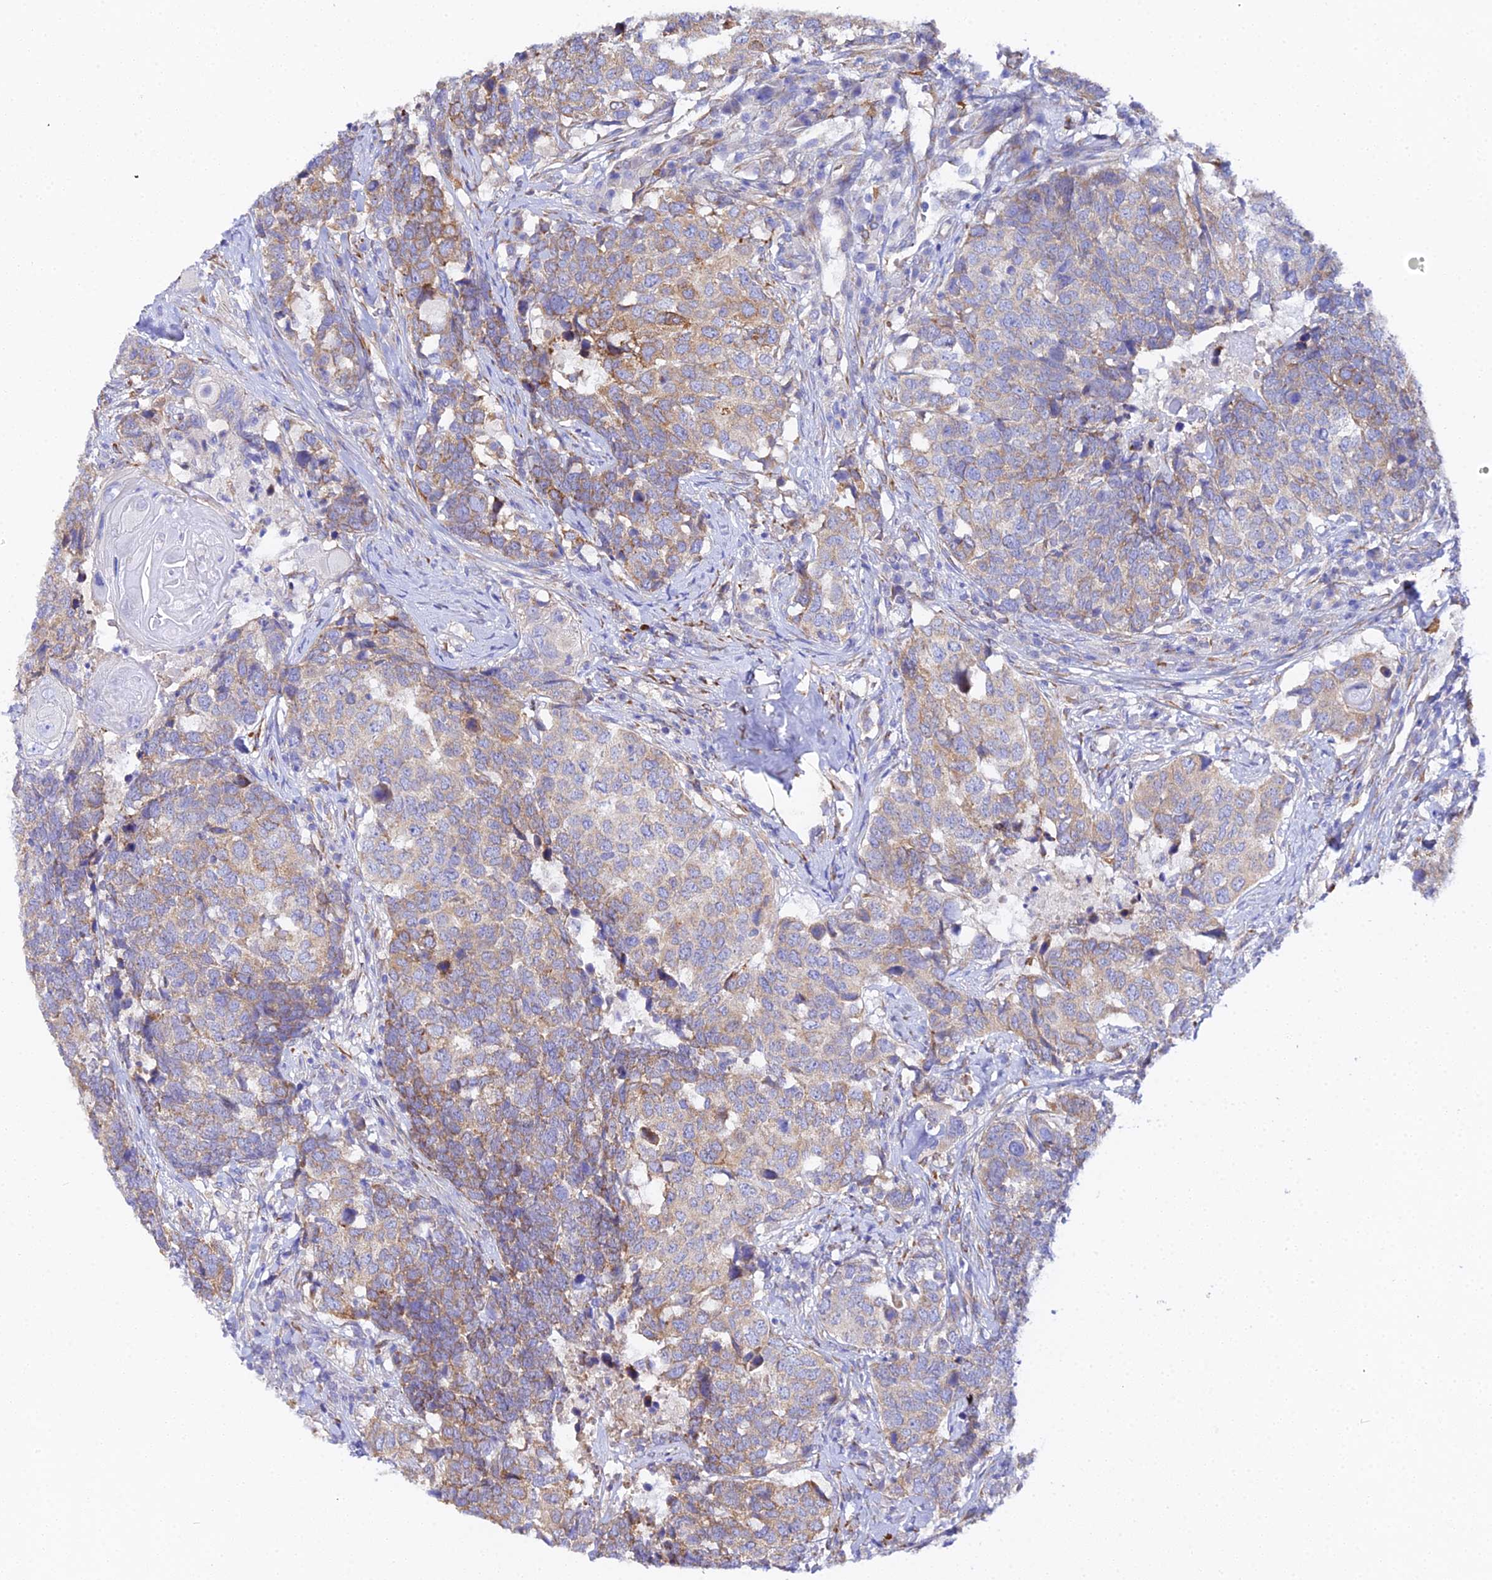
{"staining": {"intensity": "moderate", "quantity": "25%-75%", "location": "cytoplasmic/membranous"}, "tissue": "head and neck cancer", "cell_type": "Tumor cells", "image_type": "cancer", "snomed": [{"axis": "morphology", "description": "Squamous cell carcinoma, NOS"}, {"axis": "topography", "description": "Head-Neck"}], "caption": "Human head and neck cancer (squamous cell carcinoma) stained for a protein (brown) exhibits moderate cytoplasmic/membranous positive staining in approximately 25%-75% of tumor cells.", "gene": "CFAP45", "patient": {"sex": "male", "age": 66}}